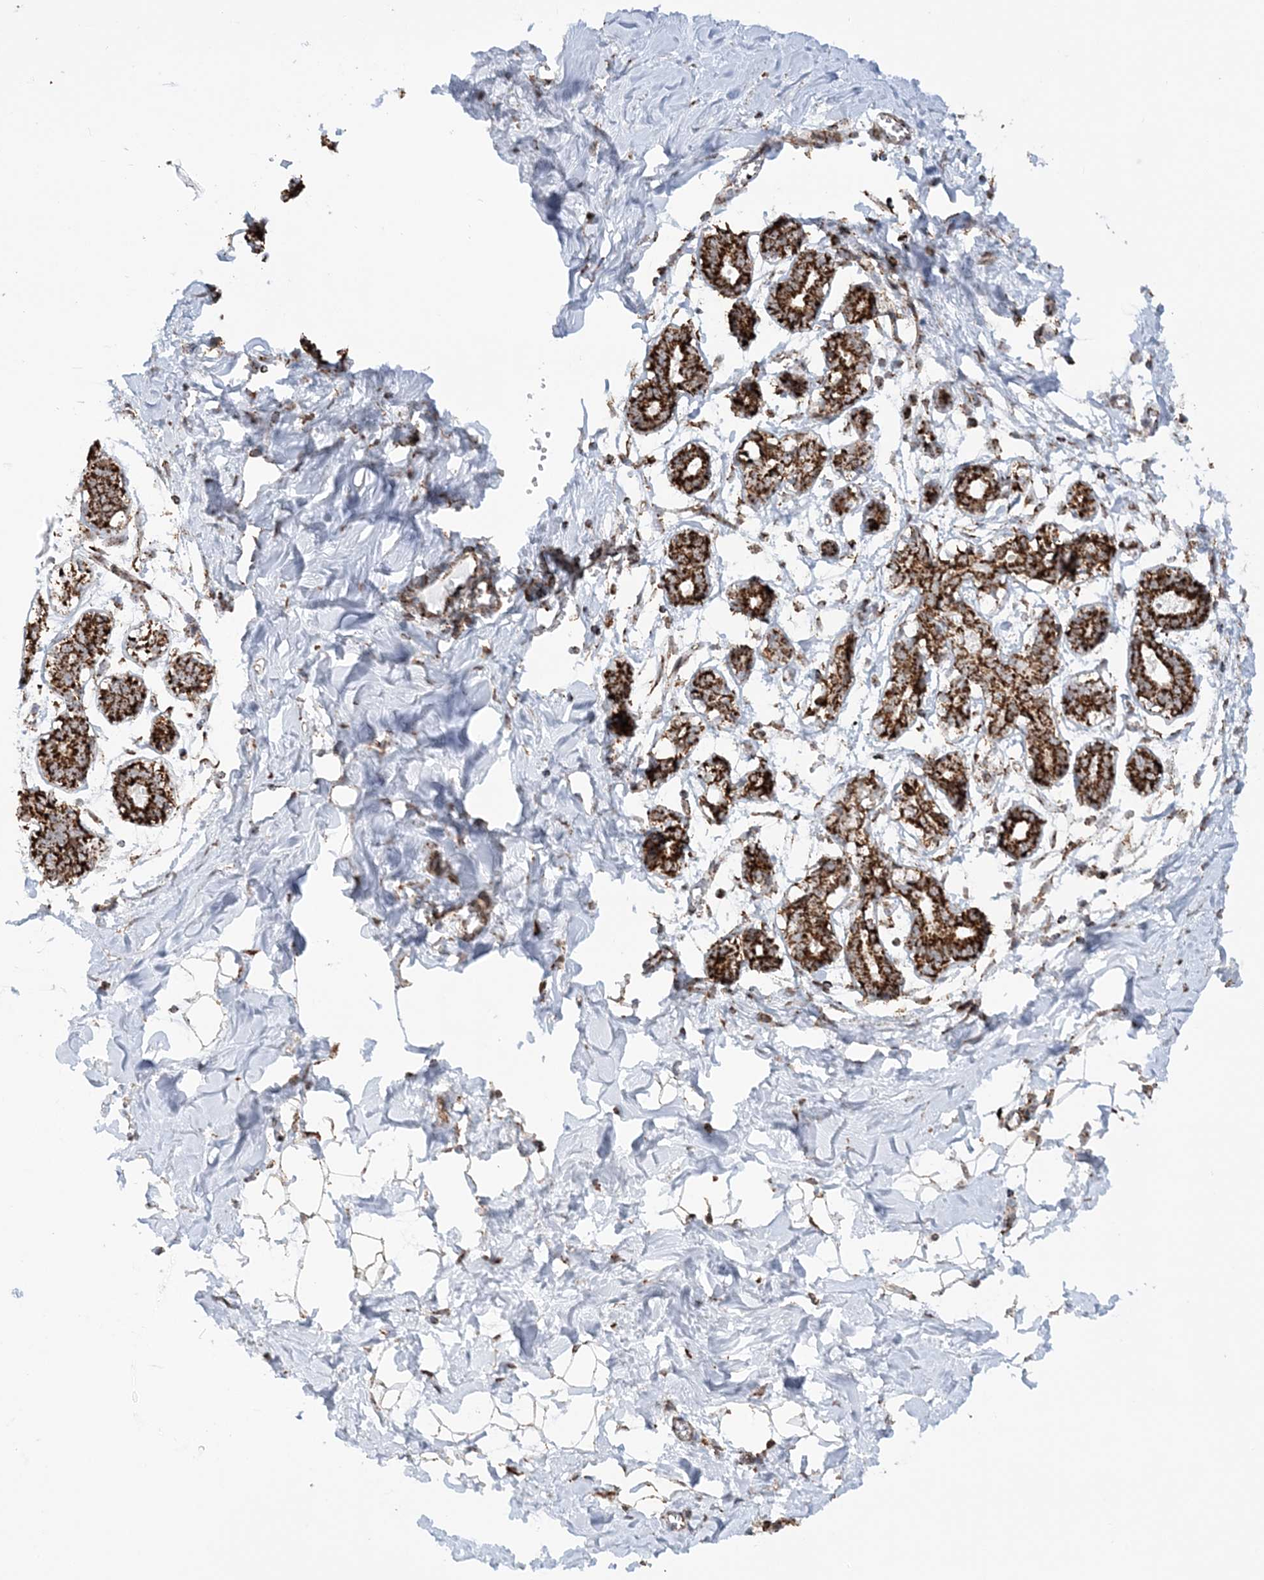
{"staining": {"intensity": "moderate", "quantity": ">75%", "location": "cytoplasmic/membranous"}, "tissue": "breast", "cell_type": "Adipocytes", "image_type": "normal", "snomed": [{"axis": "morphology", "description": "Normal tissue, NOS"}, {"axis": "topography", "description": "Breast"}], "caption": "The immunohistochemical stain labels moderate cytoplasmic/membranous positivity in adipocytes of benign breast. (Brightfield microscopy of DAB IHC at high magnification).", "gene": "CRY2", "patient": {"sex": "female", "age": 27}}